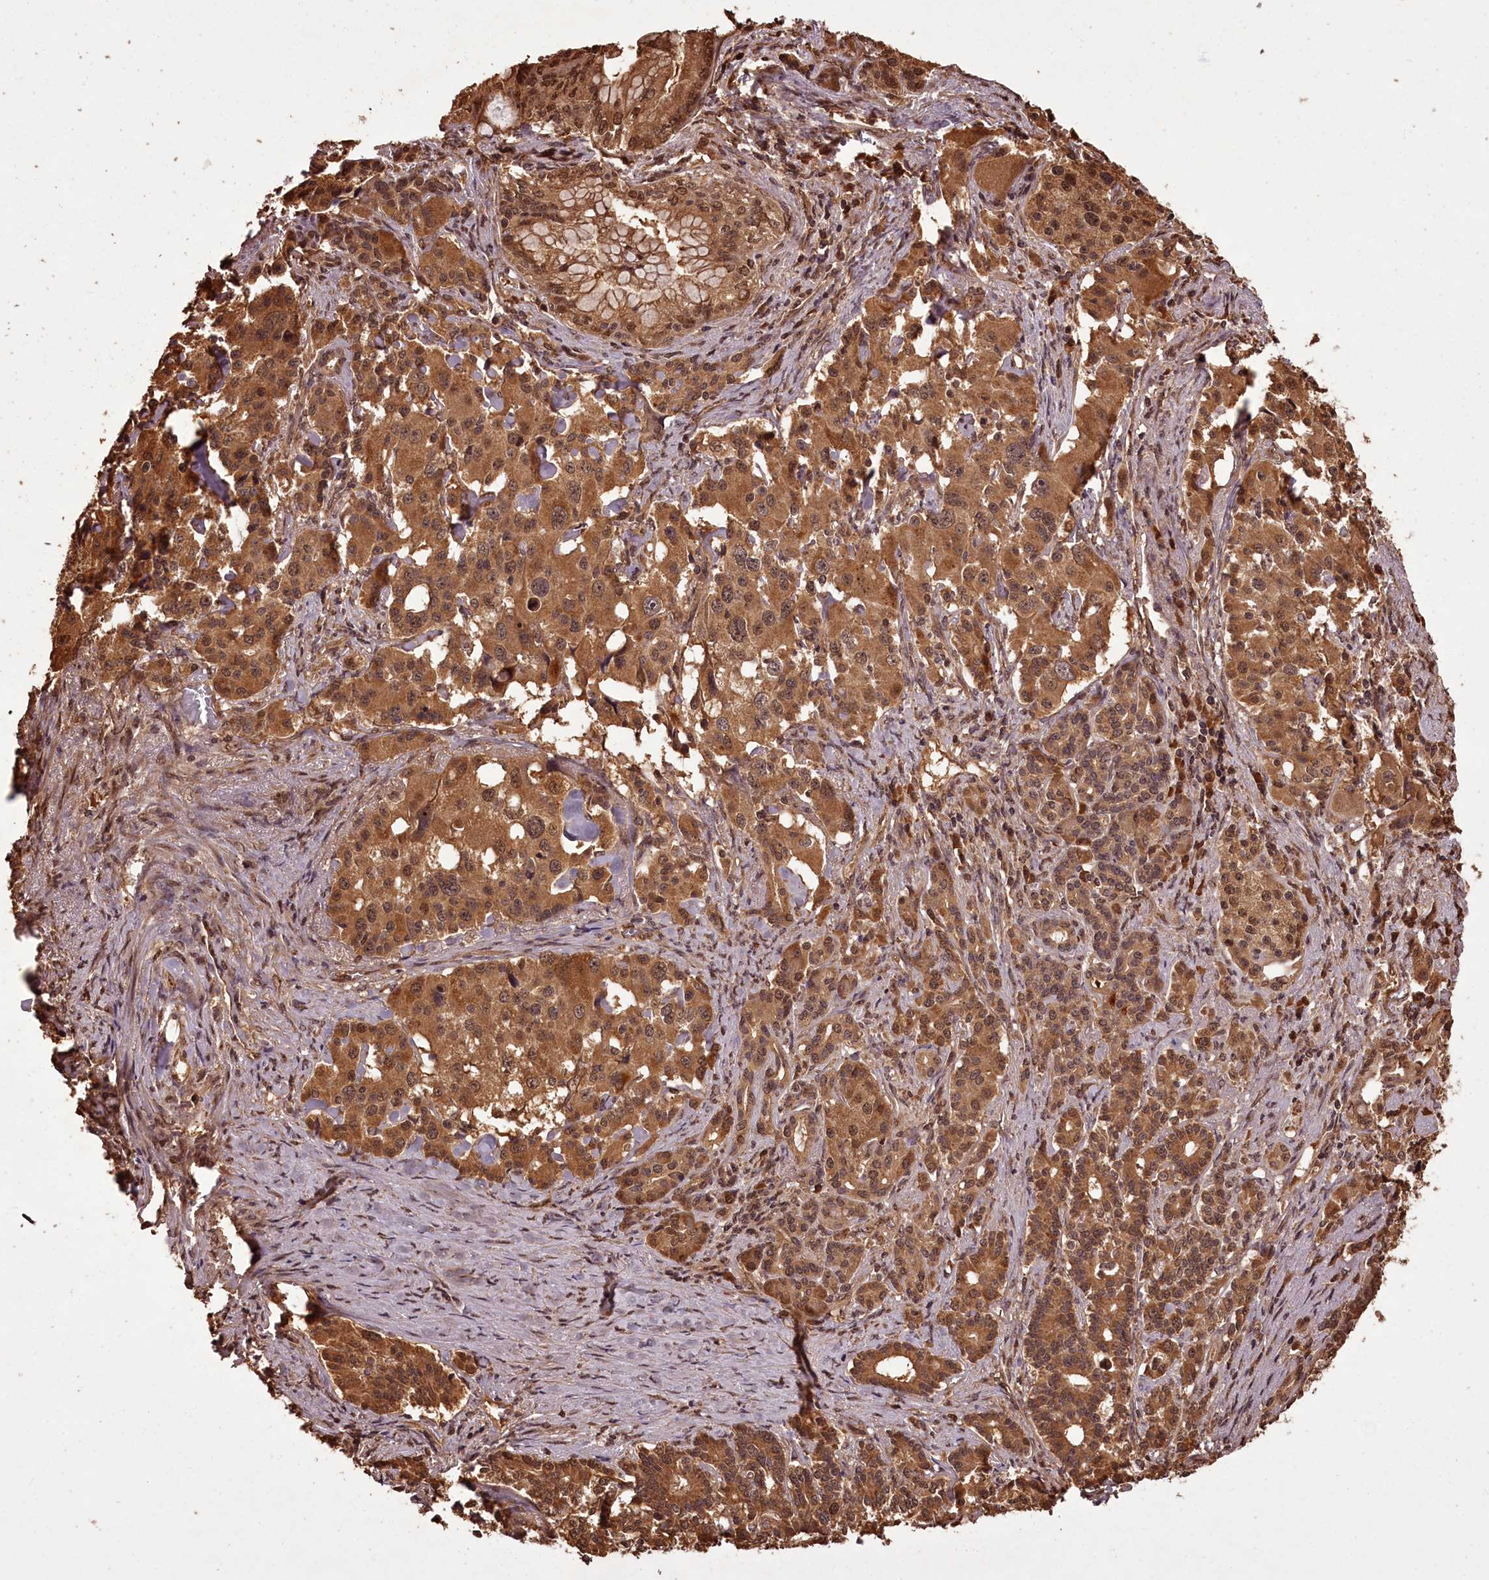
{"staining": {"intensity": "moderate", "quantity": ">75%", "location": "cytoplasmic/membranous,nuclear"}, "tissue": "pancreatic cancer", "cell_type": "Tumor cells", "image_type": "cancer", "snomed": [{"axis": "morphology", "description": "Adenocarcinoma, NOS"}, {"axis": "topography", "description": "Pancreas"}], "caption": "Protein expression by immunohistochemistry displays moderate cytoplasmic/membranous and nuclear expression in about >75% of tumor cells in pancreatic cancer (adenocarcinoma).", "gene": "NPRL2", "patient": {"sex": "female", "age": 74}}